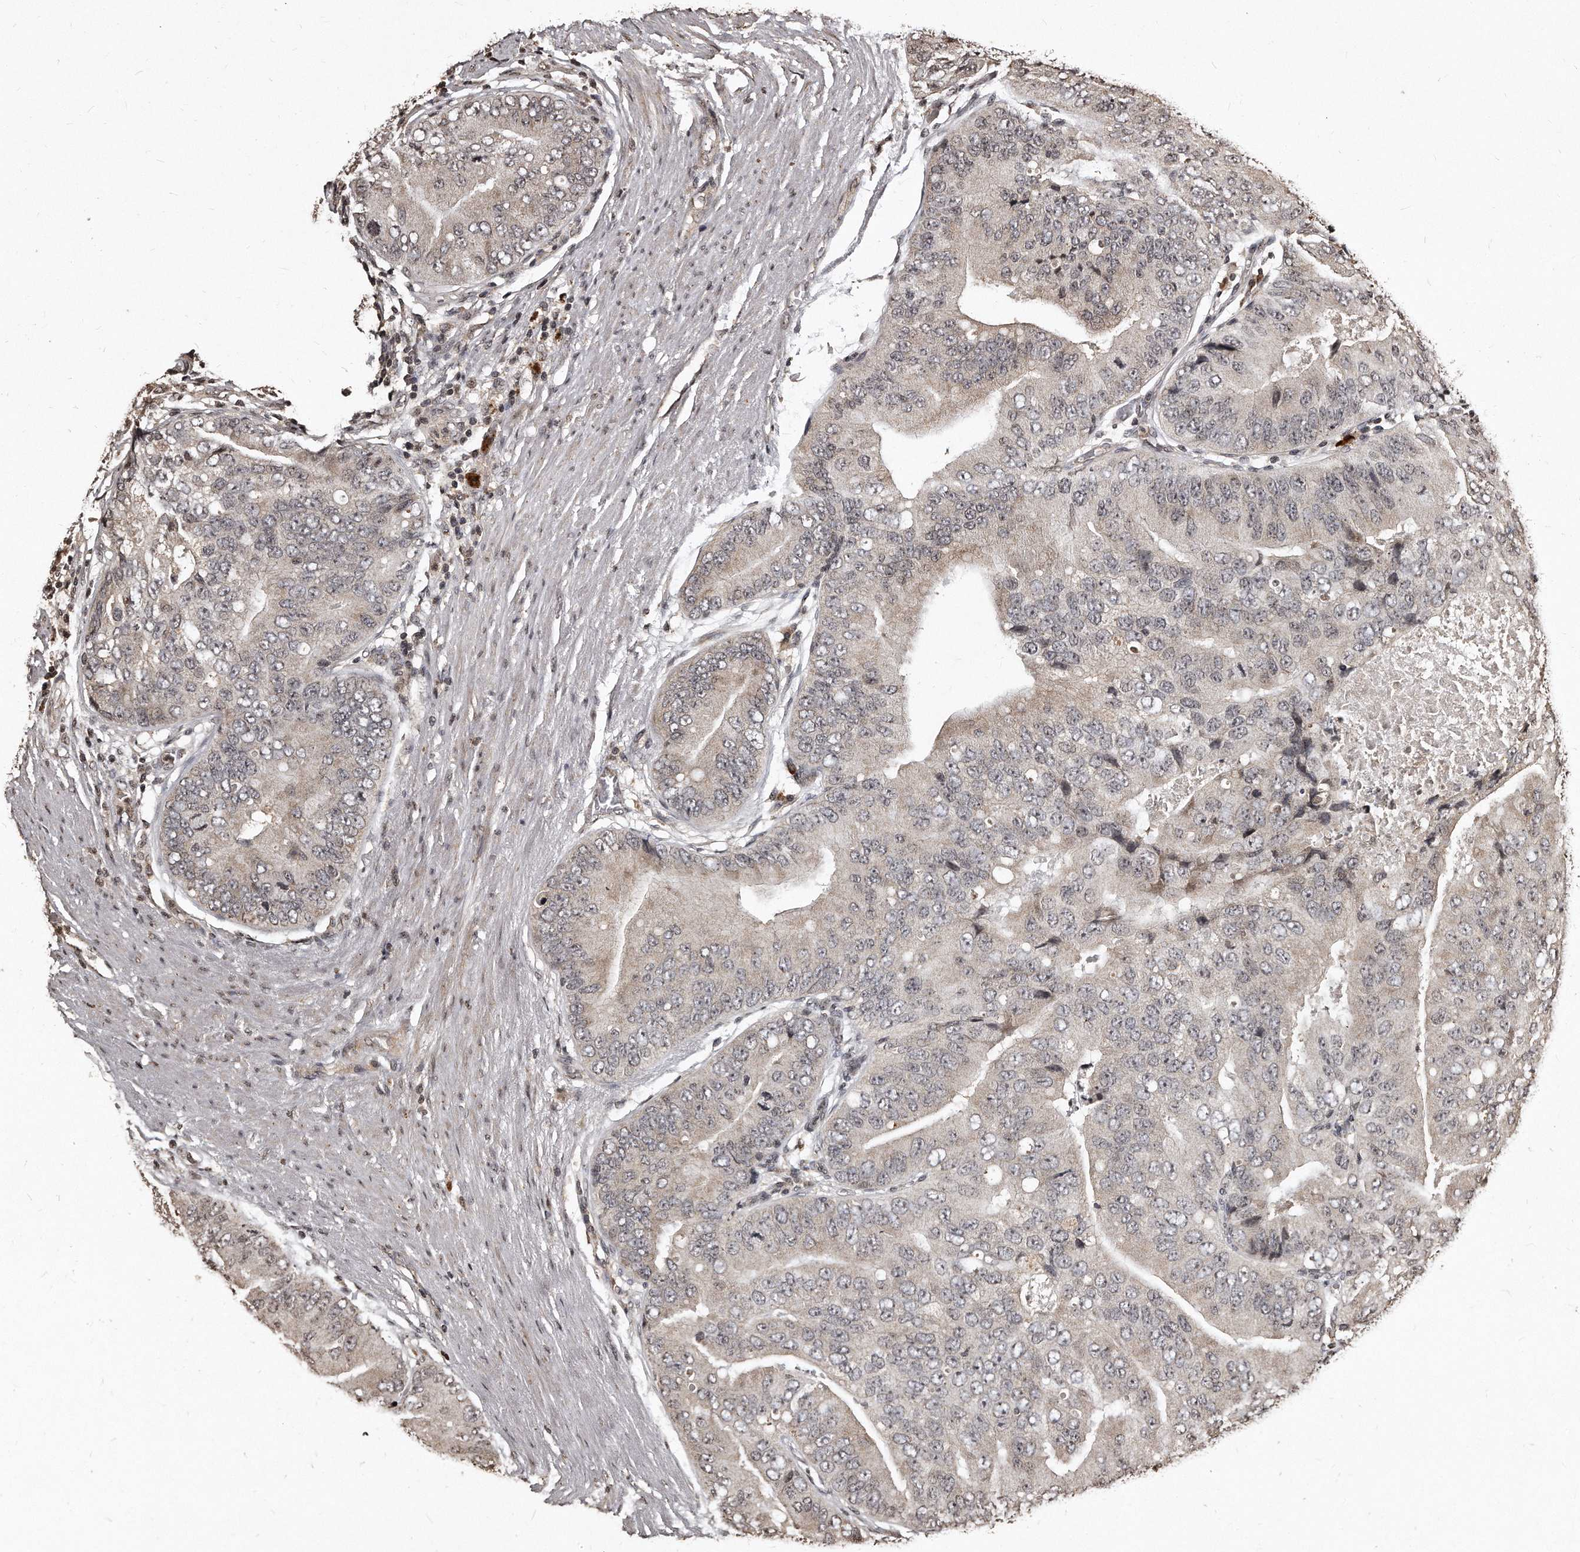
{"staining": {"intensity": "weak", "quantity": "<25%", "location": "cytoplasmic/membranous"}, "tissue": "prostate cancer", "cell_type": "Tumor cells", "image_type": "cancer", "snomed": [{"axis": "morphology", "description": "Adenocarcinoma, High grade"}, {"axis": "topography", "description": "Prostate"}], "caption": "This is an immunohistochemistry (IHC) photomicrograph of prostate cancer. There is no positivity in tumor cells.", "gene": "TSHR", "patient": {"sex": "male", "age": 70}}